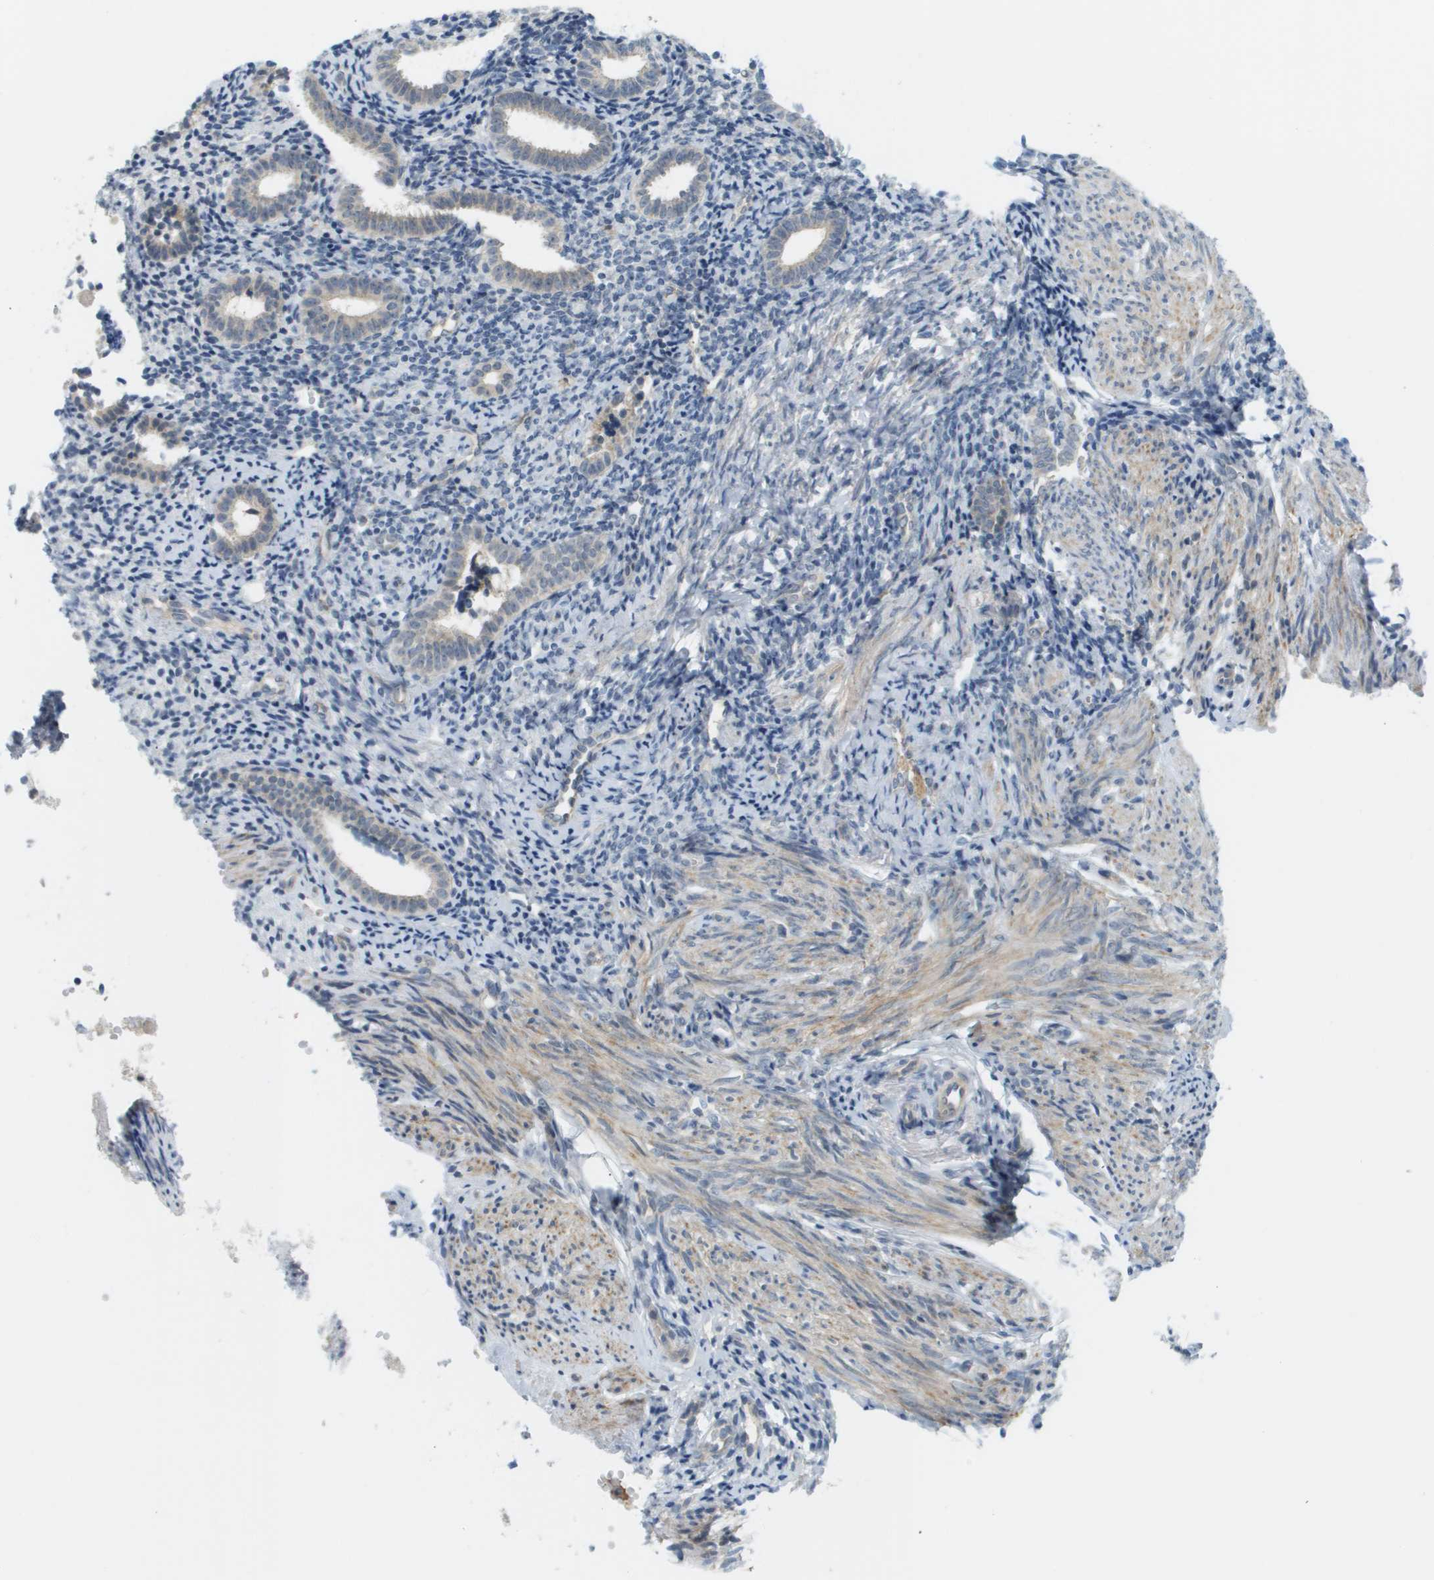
{"staining": {"intensity": "negative", "quantity": "none", "location": "none"}, "tissue": "endometrium", "cell_type": "Cells in endometrial stroma", "image_type": "normal", "snomed": [{"axis": "morphology", "description": "Normal tissue, NOS"}, {"axis": "topography", "description": "Endometrium"}], "caption": "IHC image of benign endometrium: endometrium stained with DAB (3,3'-diaminobenzidine) displays no significant protein expression in cells in endometrial stroma.", "gene": "PROC", "patient": {"sex": "female", "age": 50}}